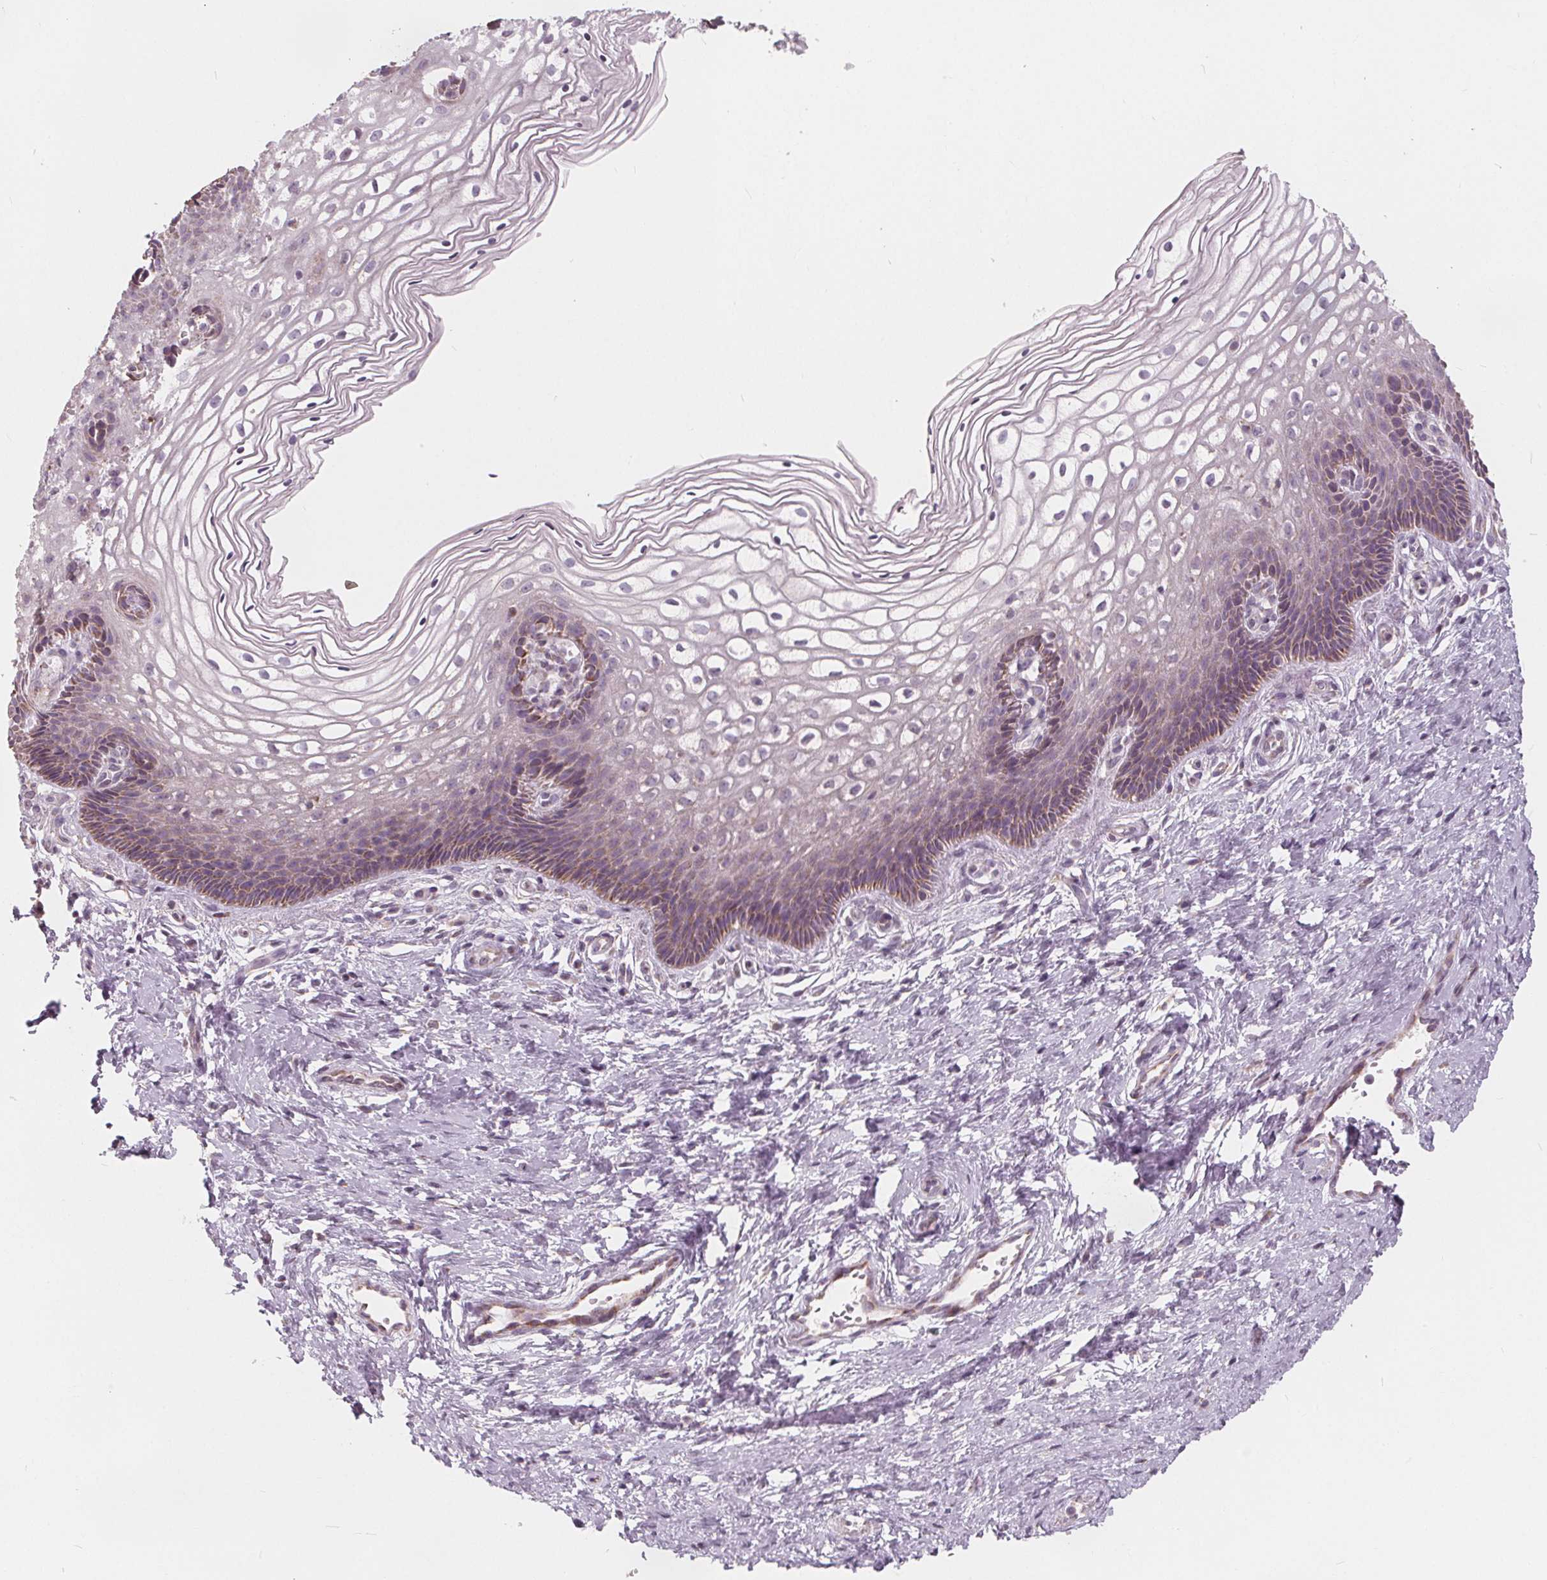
{"staining": {"intensity": "weak", "quantity": "25%-75%", "location": "cytoplasmic/membranous"}, "tissue": "cervix", "cell_type": "Glandular cells", "image_type": "normal", "snomed": [{"axis": "morphology", "description": "Normal tissue, NOS"}, {"axis": "topography", "description": "Cervix"}], "caption": "IHC image of benign cervix stained for a protein (brown), which reveals low levels of weak cytoplasmic/membranous staining in approximately 25%-75% of glandular cells.", "gene": "NUP210L", "patient": {"sex": "female", "age": 34}}